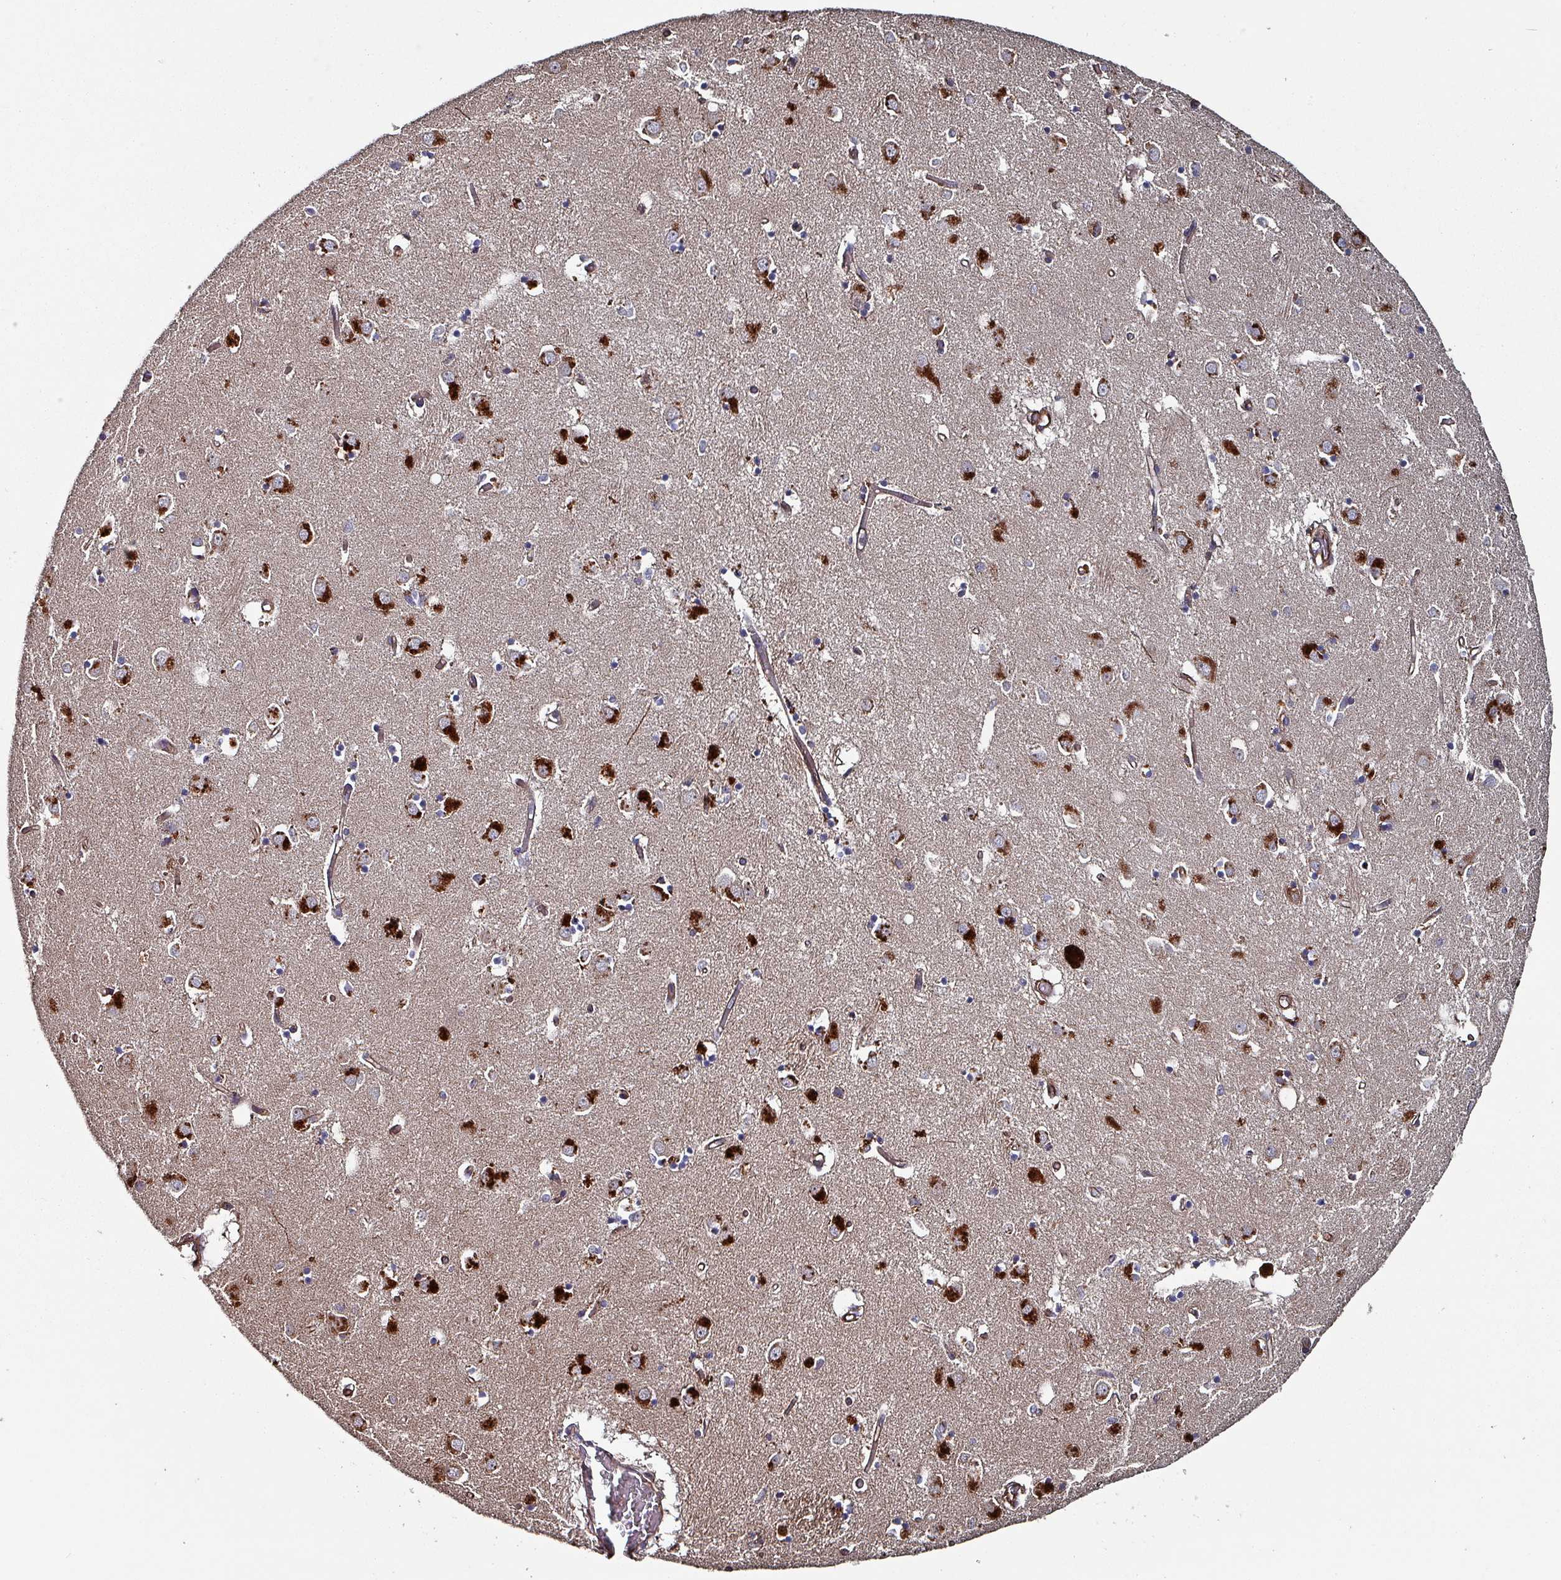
{"staining": {"intensity": "strong", "quantity": "<25%", "location": "cytoplasmic/membranous"}, "tissue": "caudate", "cell_type": "Glial cells", "image_type": "normal", "snomed": [{"axis": "morphology", "description": "Normal tissue, NOS"}, {"axis": "topography", "description": "Lateral ventricle wall"}], "caption": "The immunohistochemical stain labels strong cytoplasmic/membranous expression in glial cells of benign caudate. Using DAB (3,3'-diaminobenzidine) (brown) and hematoxylin (blue) stains, captured at high magnification using brightfield microscopy.", "gene": "ANO10", "patient": {"sex": "male", "age": 70}}